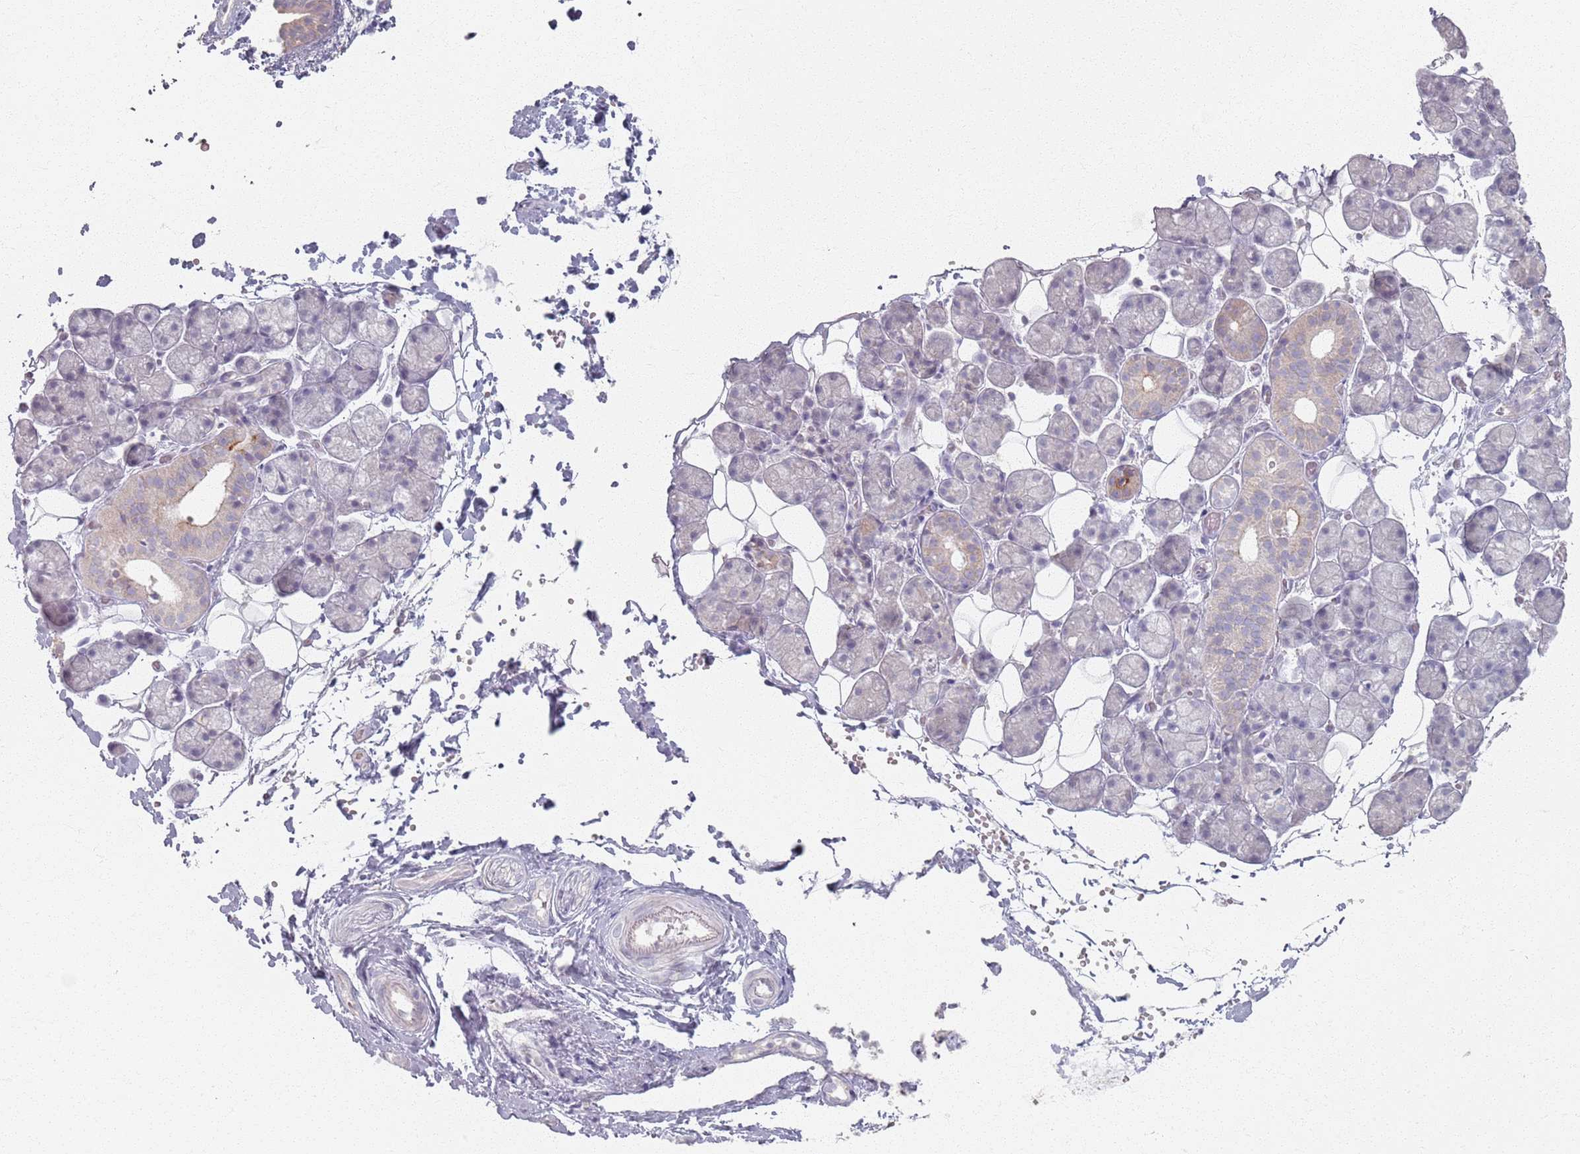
{"staining": {"intensity": "weak", "quantity": "<25%", "location": "cytoplasmic/membranous"}, "tissue": "salivary gland", "cell_type": "Glandular cells", "image_type": "normal", "snomed": [{"axis": "morphology", "description": "Normal tissue, NOS"}, {"axis": "topography", "description": "Salivary gland"}], "caption": "This micrograph is of normal salivary gland stained with IHC to label a protein in brown with the nuclei are counter-stained blue. There is no expression in glandular cells. The staining was performed using DAB (3,3'-diaminobenzidine) to visualize the protein expression in brown, while the nuclei were stained in blue with hematoxylin (Magnification: 20x).", "gene": "PKD2L2", "patient": {"sex": "female", "age": 33}}